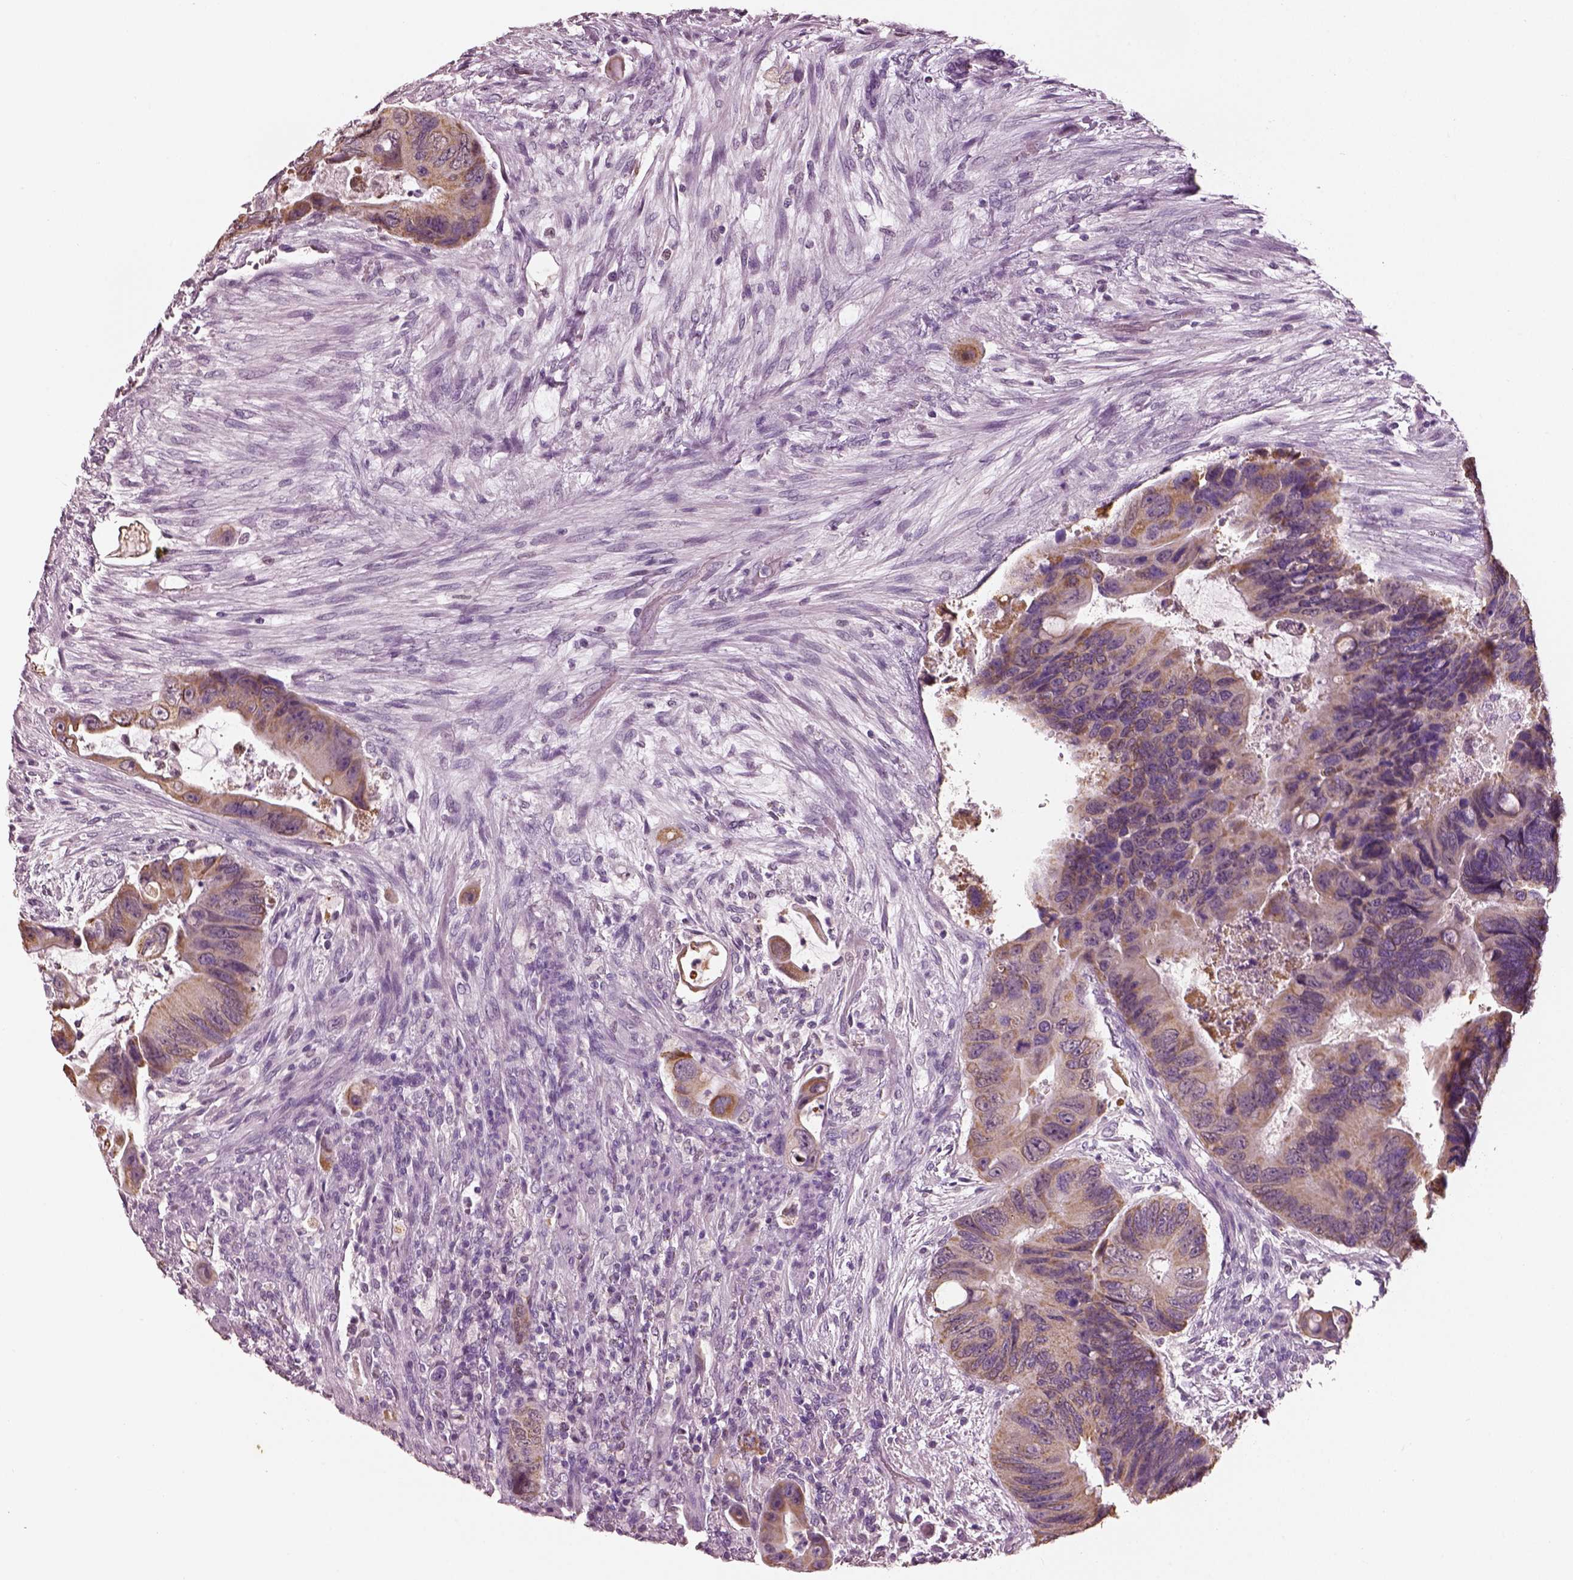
{"staining": {"intensity": "moderate", "quantity": ">75%", "location": "cytoplasmic/membranous"}, "tissue": "colorectal cancer", "cell_type": "Tumor cells", "image_type": "cancer", "snomed": [{"axis": "morphology", "description": "Adenocarcinoma, NOS"}, {"axis": "topography", "description": "Rectum"}], "caption": "The immunohistochemical stain highlights moderate cytoplasmic/membranous expression in tumor cells of adenocarcinoma (colorectal) tissue.", "gene": "ELSPBP1", "patient": {"sex": "male", "age": 63}}